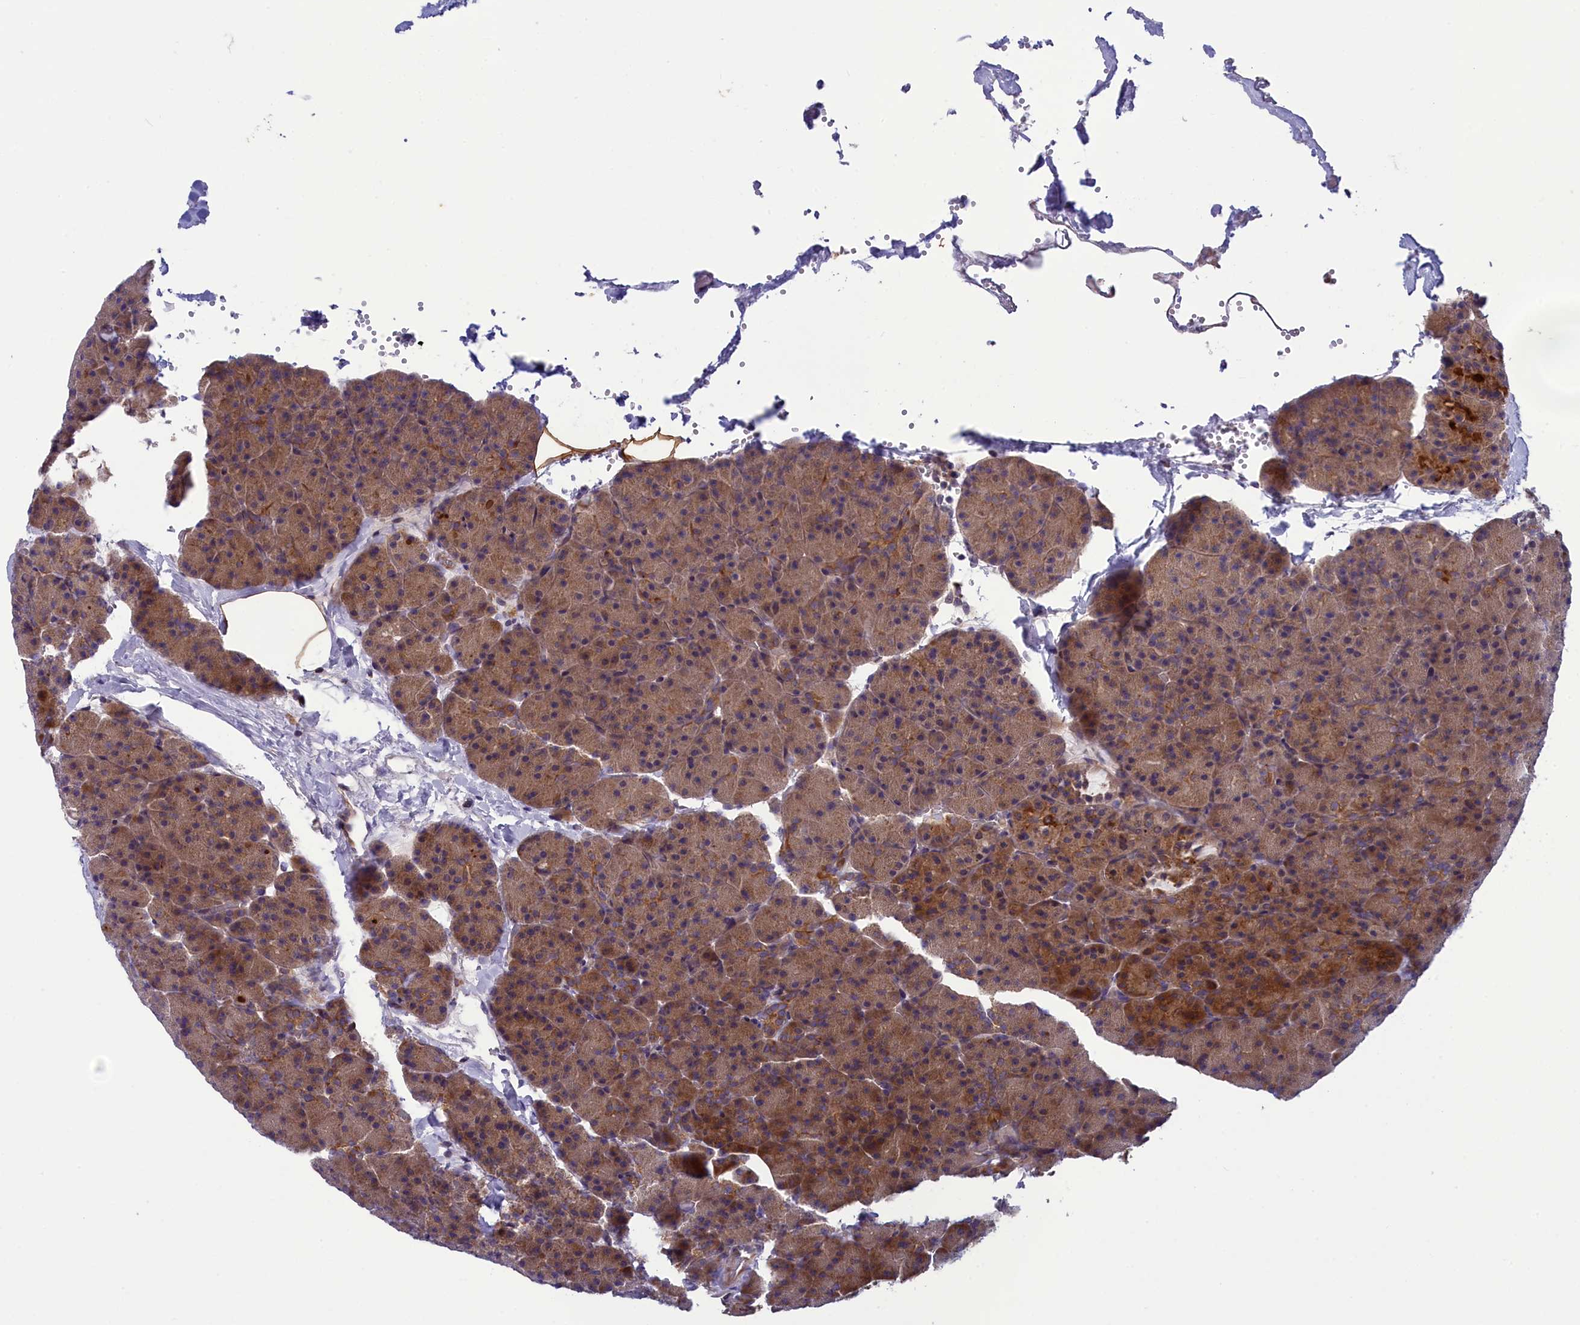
{"staining": {"intensity": "moderate", "quantity": ">75%", "location": "cytoplasmic/membranous"}, "tissue": "pancreas", "cell_type": "Exocrine glandular cells", "image_type": "normal", "snomed": [{"axis": "morphology", "description": "Normal tissue, NOS"}, {"axis": "morphology", "description": "Carcinoid, malignant, NOS"}, {"axis": "topography", "description": "Pancreas"}], "caption": "High-magnification brightfield microscopy of normal pancreas stained with DAB (3,3'-diaminobenzidine) (brown) and counterstained with hematoxylin (blue). exocrine glandular cells exhibit moderate cytoplasmic/membranous positivity is identified in approximately>75% of cells.", "gene": "BLTP2", "patient": {"sex": "female", "age": 35}}